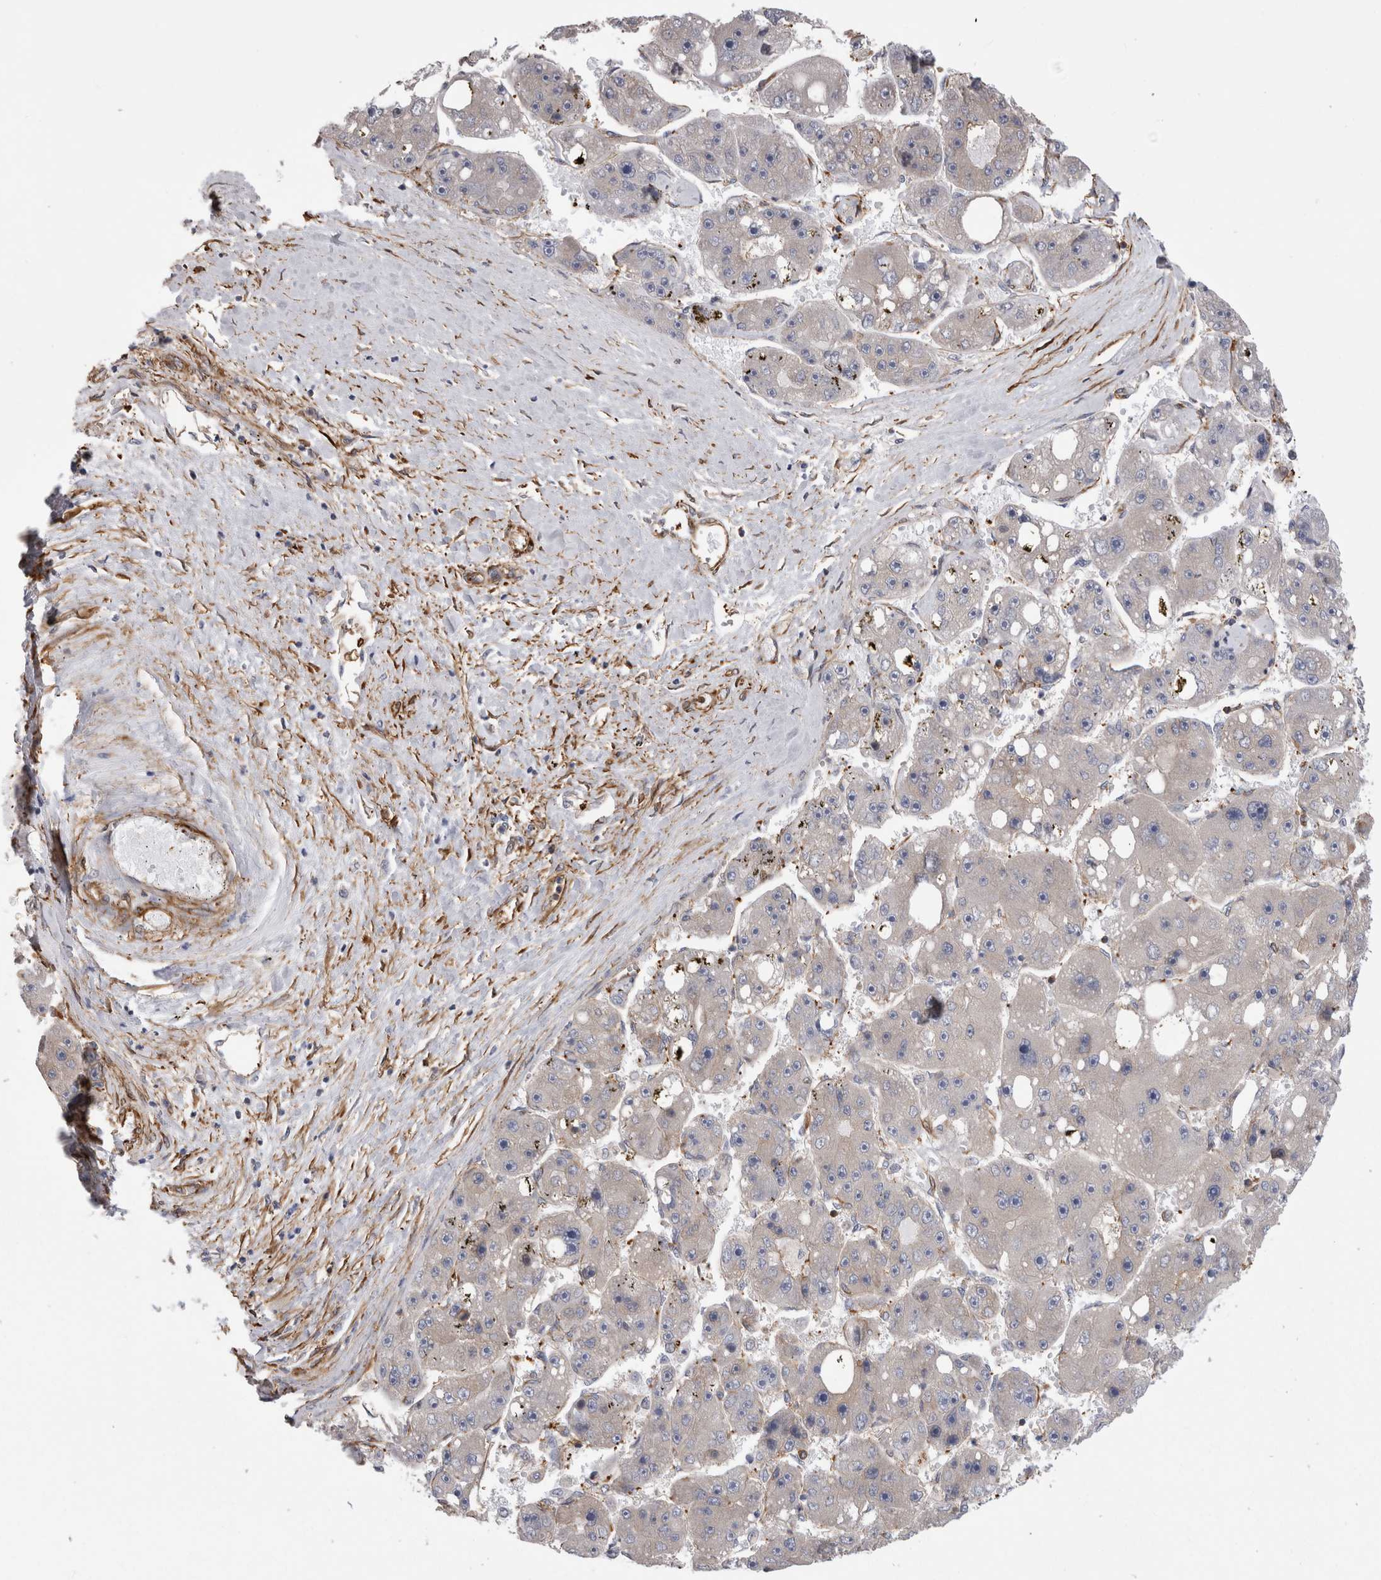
{"staining": {"intensity": "negative", "quantity": "none", "location": "none"}, "tissue": "liver cancer", "cell_type": "Tumor cells", "image_type": "cancer", "snomed": [{"axis": "morphology", "description": "Carcinoma, Hepatocellular, NOS"}, {"axis": "topography", "description": "Liver"}], "caption": "A high-resolution micrograph shows immunohistochemistry staining of liver hepatocellular carcinoma, which shows no significant staining in tumor cells. (Immunohistochemistry (ihc), brightfield microscopy, high magnification).", "gene": "EPRS1", "patient": {"sex": "female", "age": 61}}